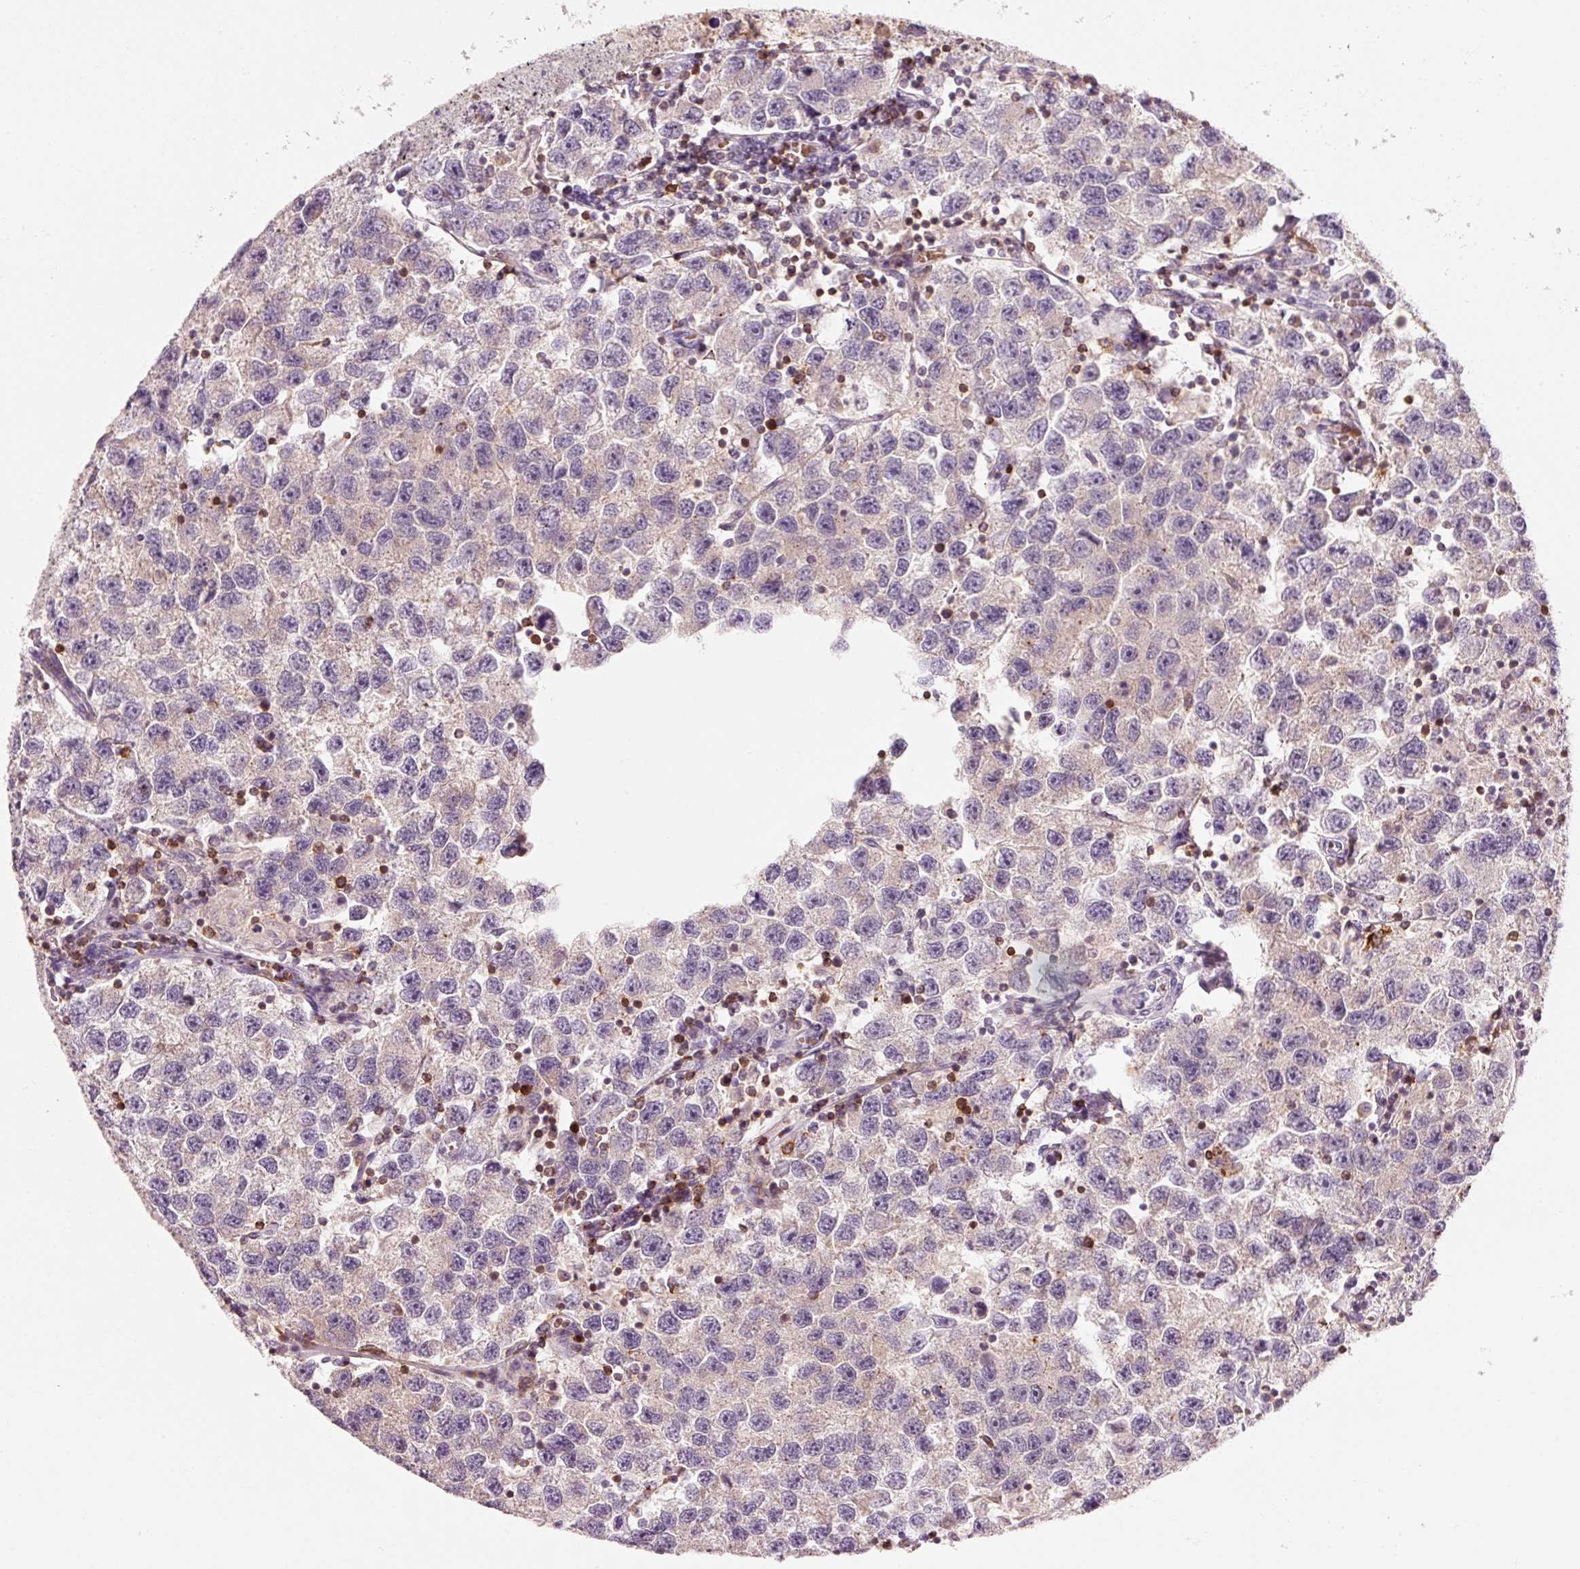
{"staining": {"intensity": "negative", "quantity": "none", "location": "none"}, "tissue": "testis cancer", "cell_type": "Tumor cells", "image_type": "cancer", "snomed": [{"axis": "morphology", "description": "Seminoma, NOS"}, {"axis": "topography", "description": "Testis"}], "caption": "Testis cancer stained for a protein using IHC demonstrates no expression tumor cells.", "gene": "OR8K1", "patient": {"sex": "male", "age": 26}}